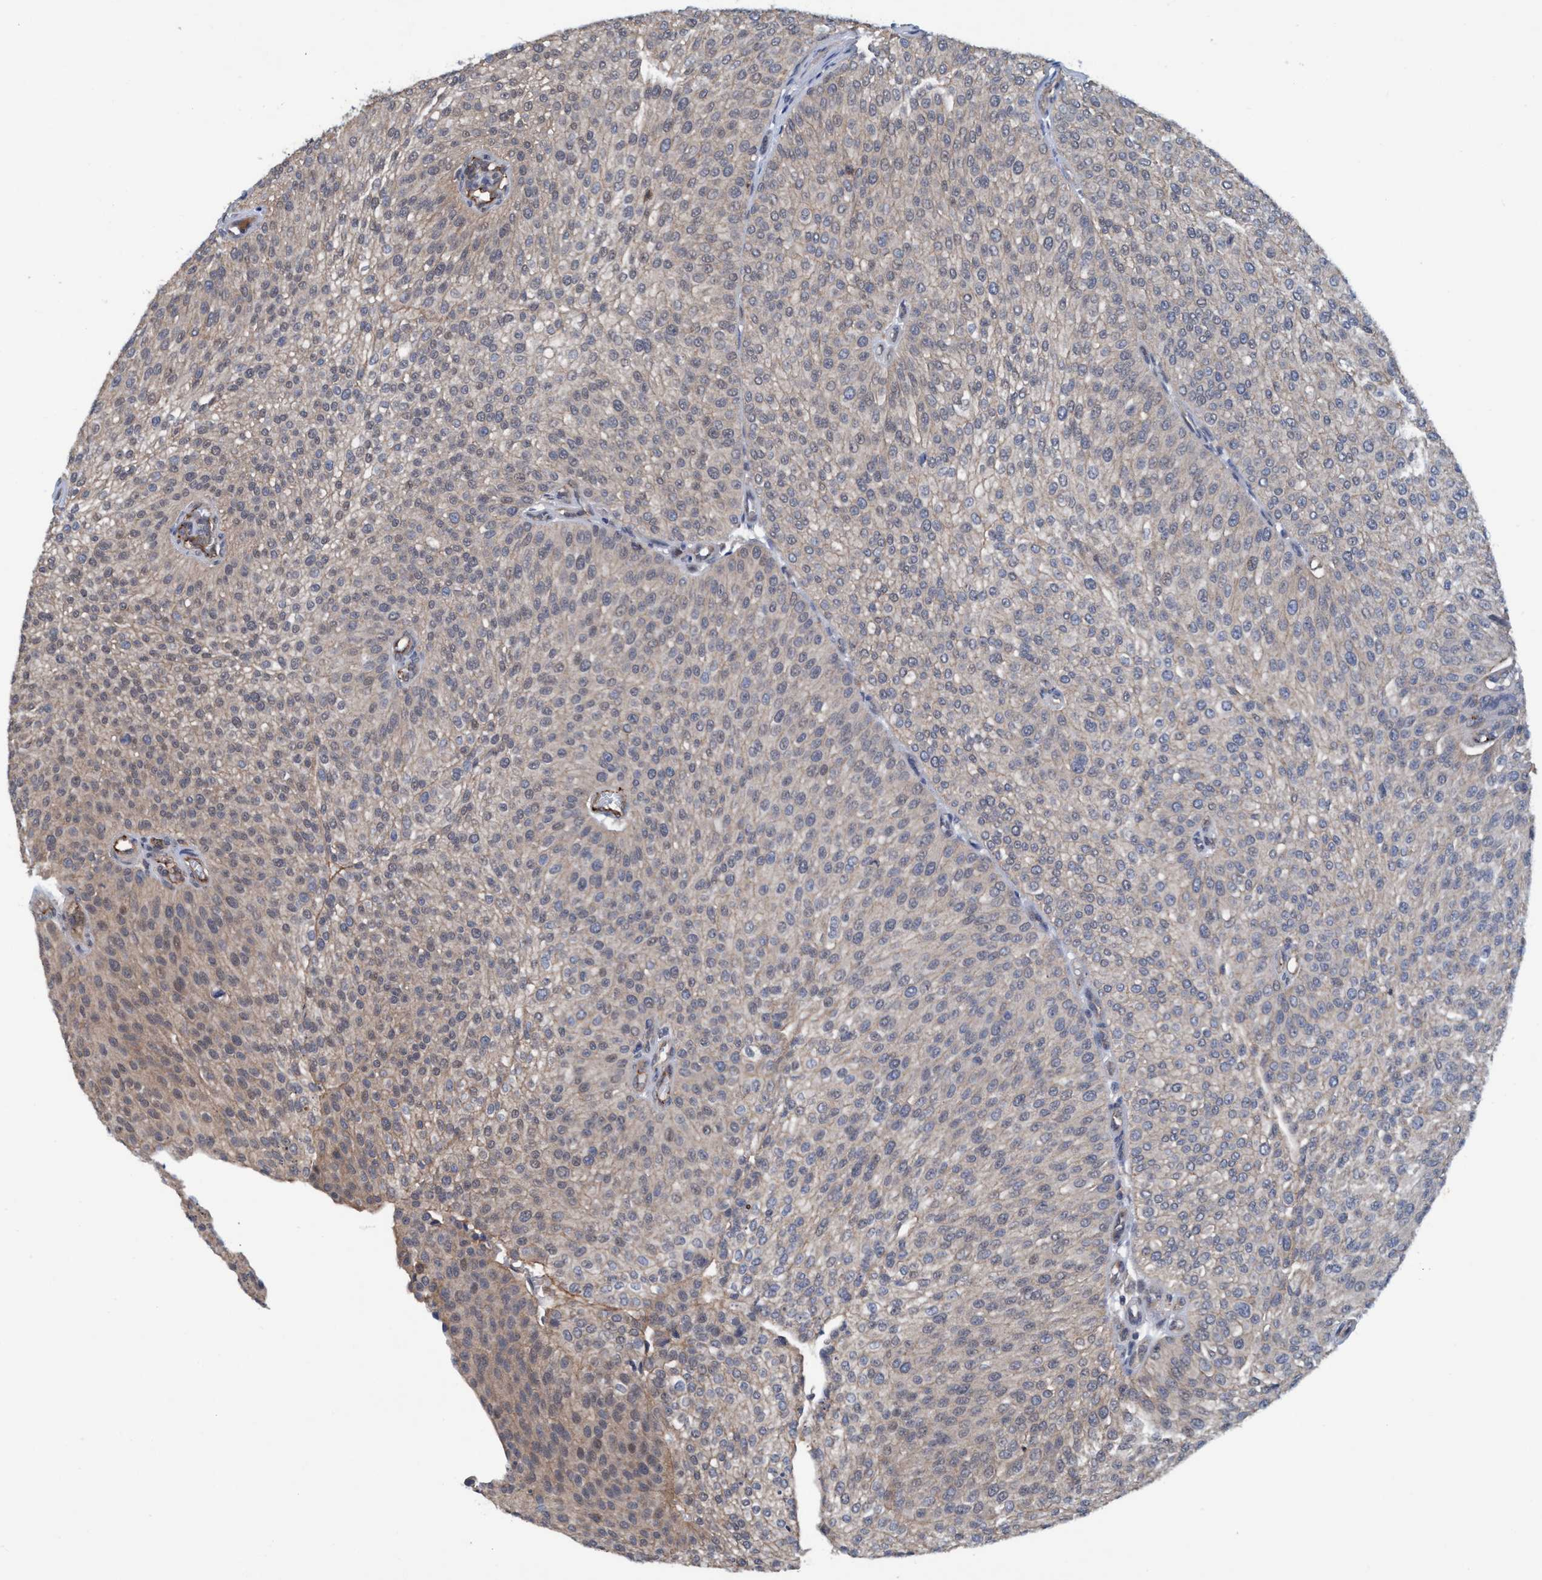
{"staining": {"intensity": "weak", "quantity": "<25%", "location": "cytoplasmic/membranous"}, "tissue": "urothelial cancer", "cell_type": "Tumor cells", "image_type": "cancer", "snomed": [{"axis": "morphology", "description": "Urothelial carcinoma, Low grade"}, {"axis": "topography", "description": "Smooth muscle"}, {"axis": "topography", "description": "Urinary bladder"}], "caption": "Low-grade urothelial carcinoma was stained to show a protein in brown. There is no significant staining in tumor cells.", "gene": "TRIM65", "patient": {"sex": "male", "age": 60}}